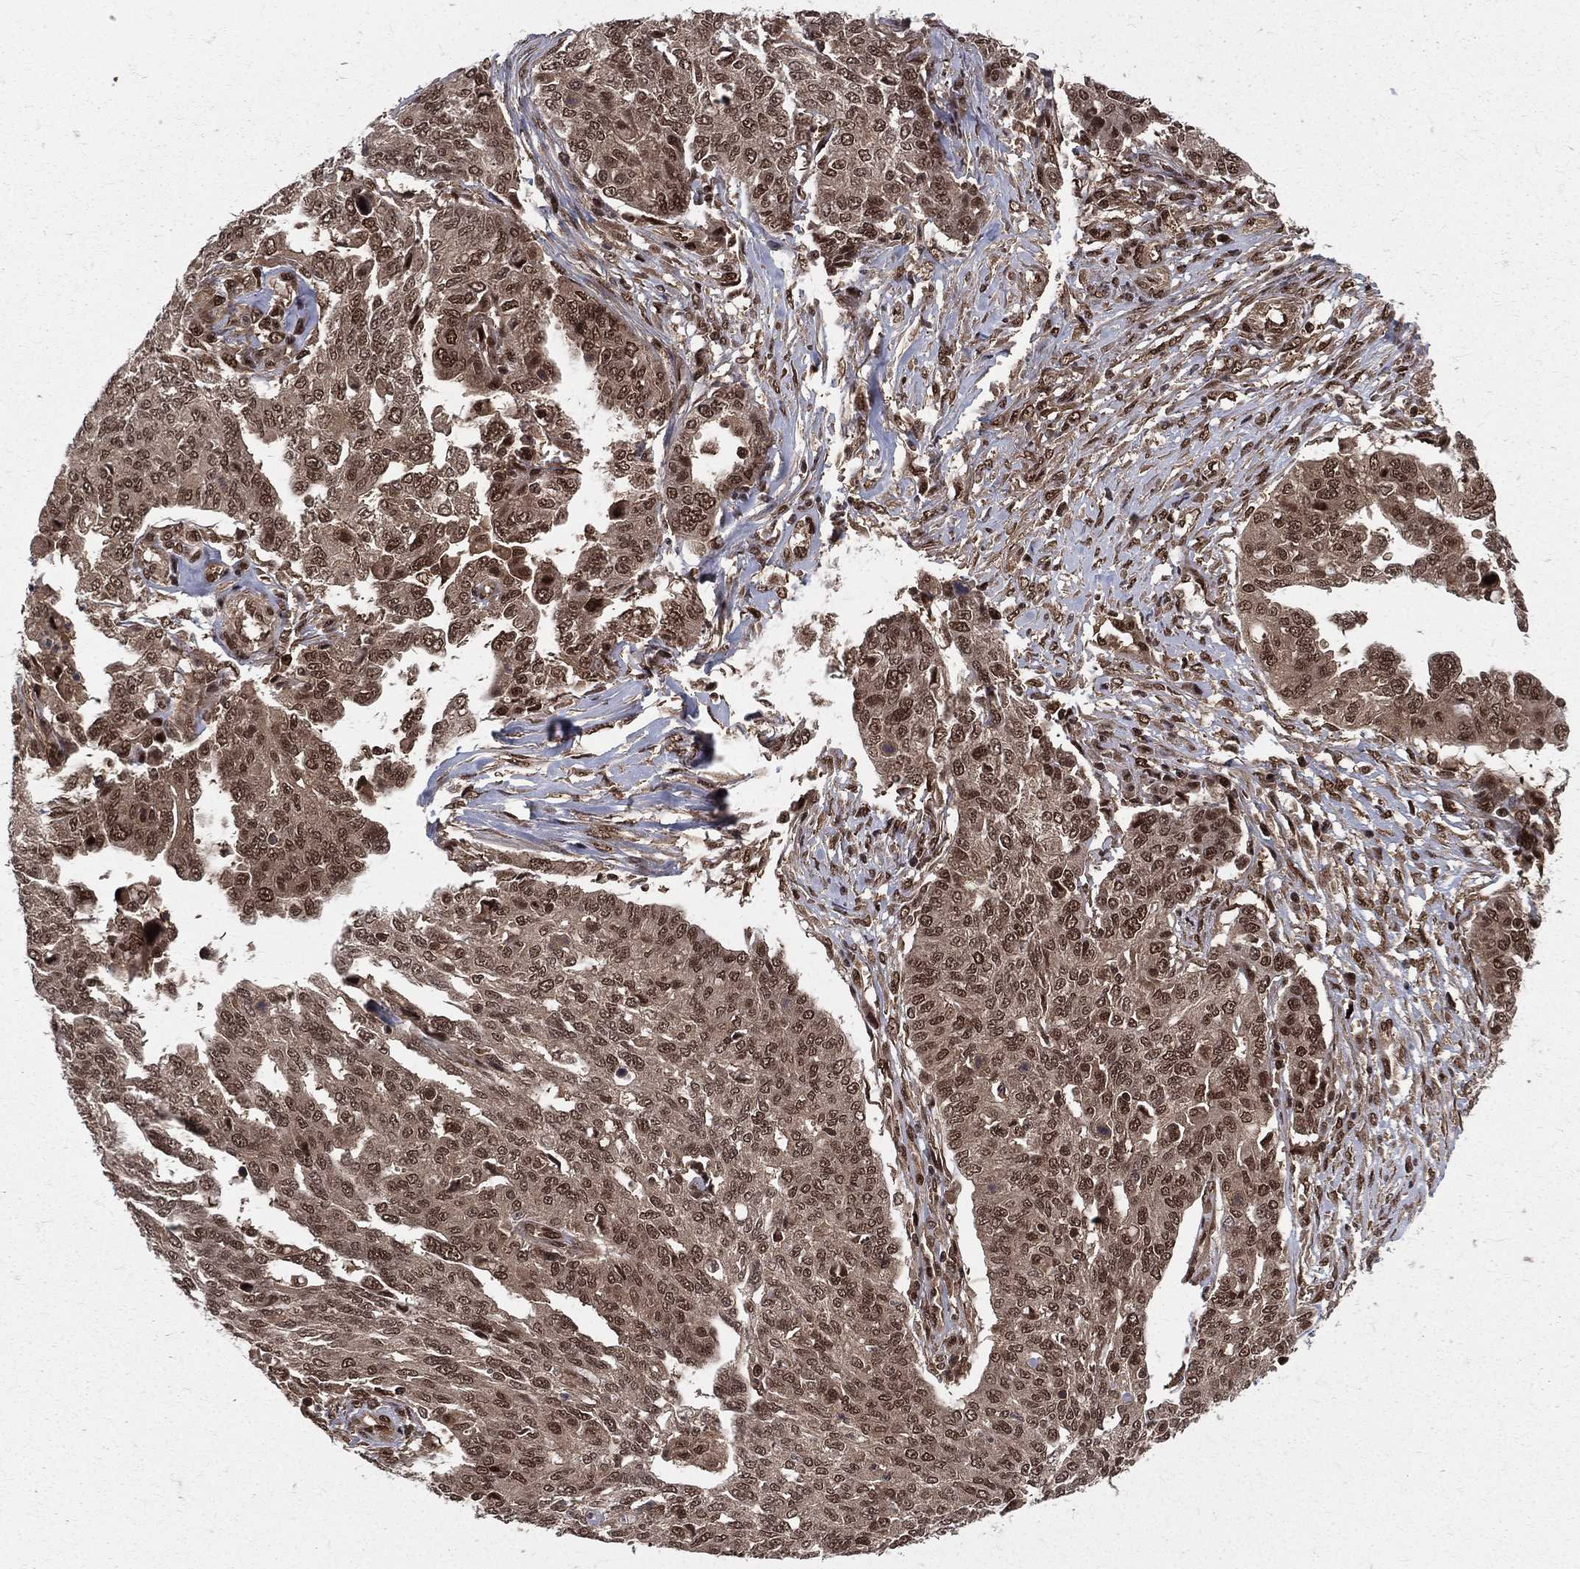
{"staining": {"intensity": "moderate", "quantity": ">75%", "location": "nuclear"}, "tissue": "ovarian cancer", "cell_type": "Tumor cells", "image_type": "cancer", "snomed": [{"axis": "morphology", "description": "Cystadenocarcinoma, serous, NOS"}, {"axis": "topography", "description": "Ovary"}], "caption": "Immunohistochemistry histopathology image of serous cystadenocarcinoma (ovarian) stained for a protein (brown), which demonstrates medium levels of moderate nuclear expression in approximately >75% of tumor cells.", "gene": "COPS4", "patient": {"sex": "female", "age": 67}}